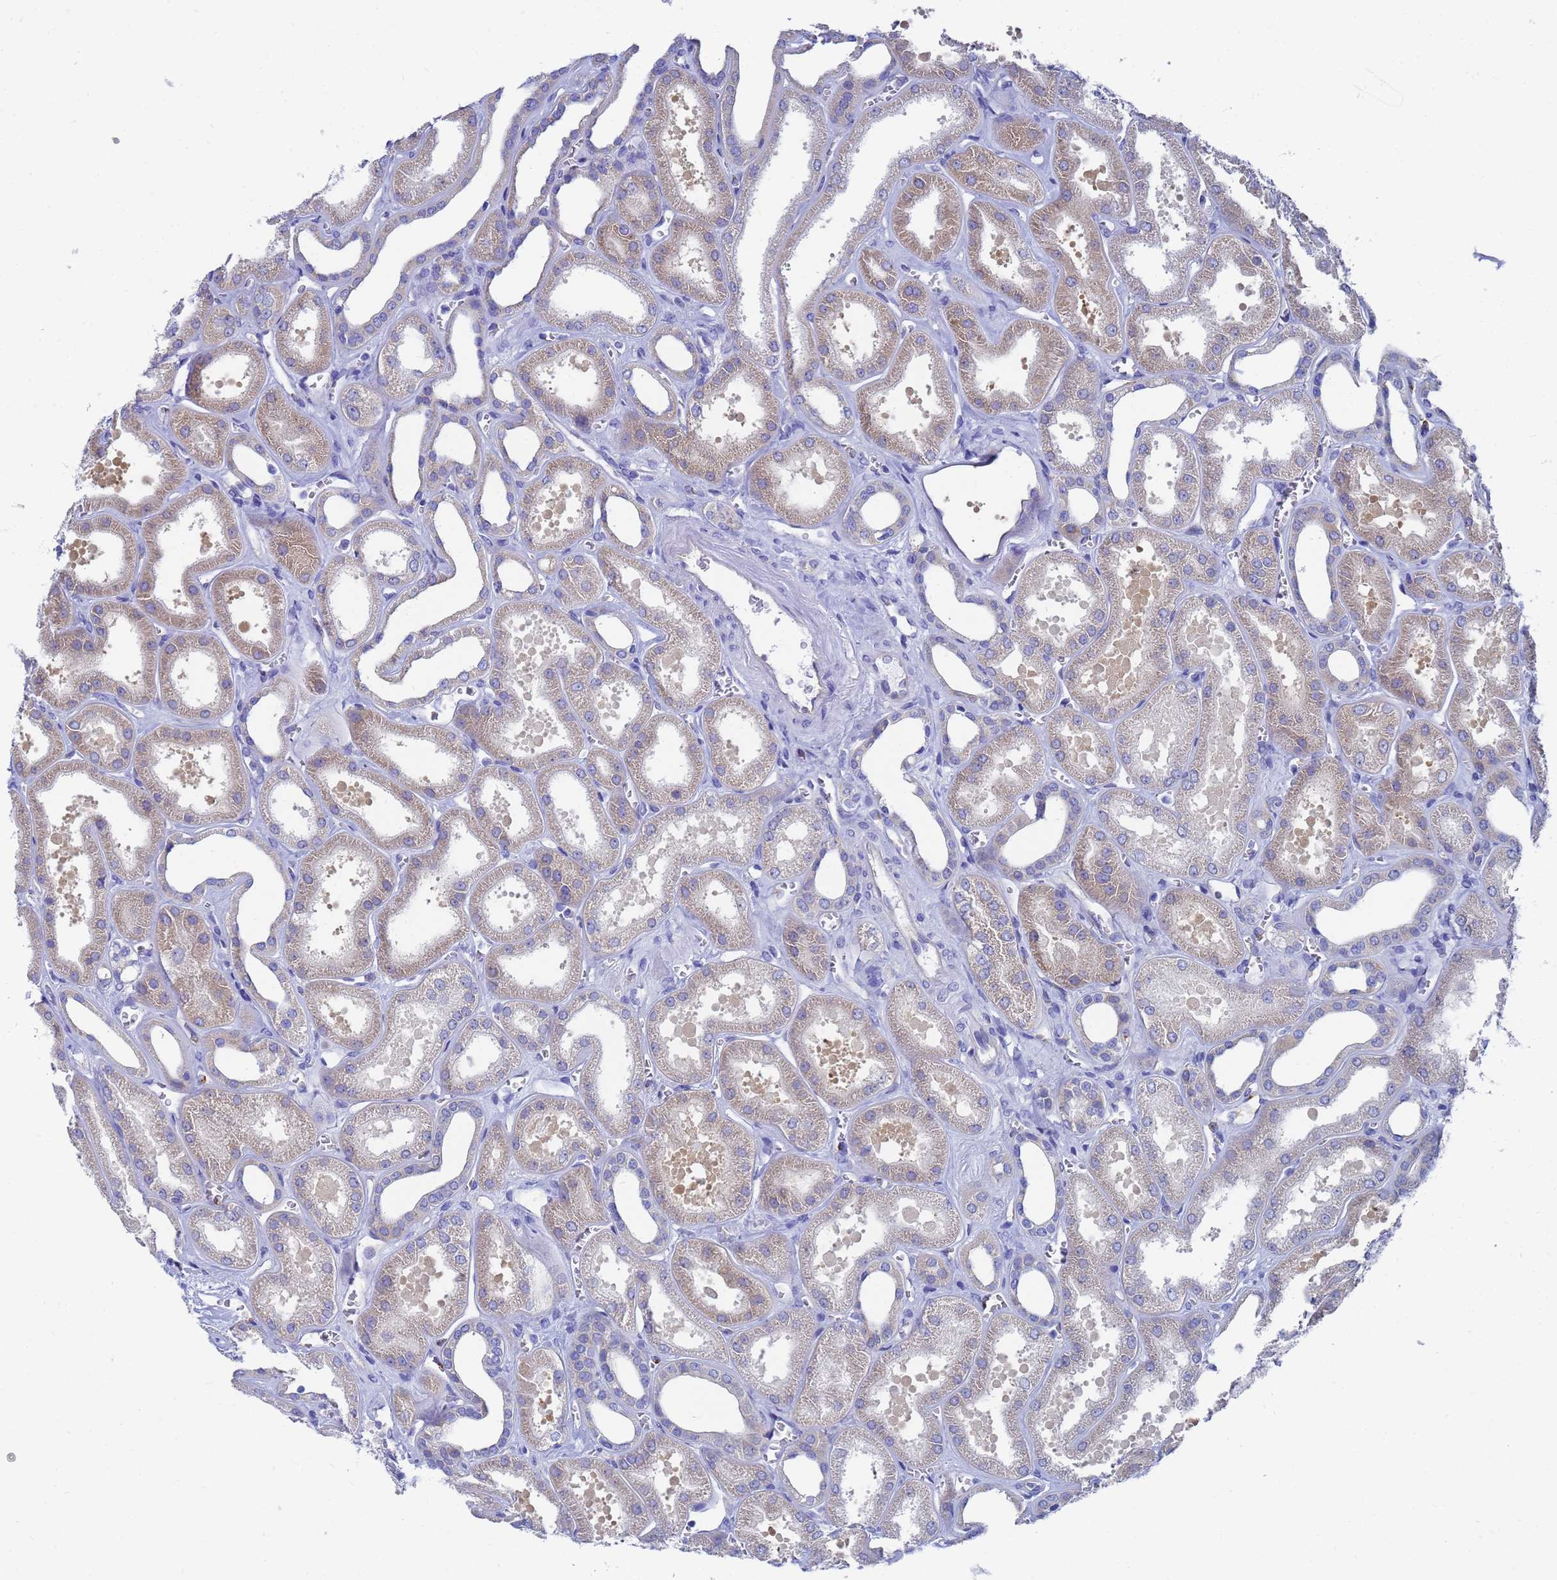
{"staining": {"intensity": "negative", "quantity": "none", "location": "none"}, "tissue": "kidney", "cell_type": "Cells in glomeruli", "image_type": "normal", "snomed": [{"axis": "morphology", "description": "Normal tissue, NOS"}, {"axis": "morphology", "description": "Adenocarcinoma, NOS"}, {"axis": "topography", "description": "Kidney"}], "caption": "IHC of benign human kidney reveals no staining in cells in glomeruli.", "gene": "TM4SF4", "patient": {"sex": "female", "age": 68}}